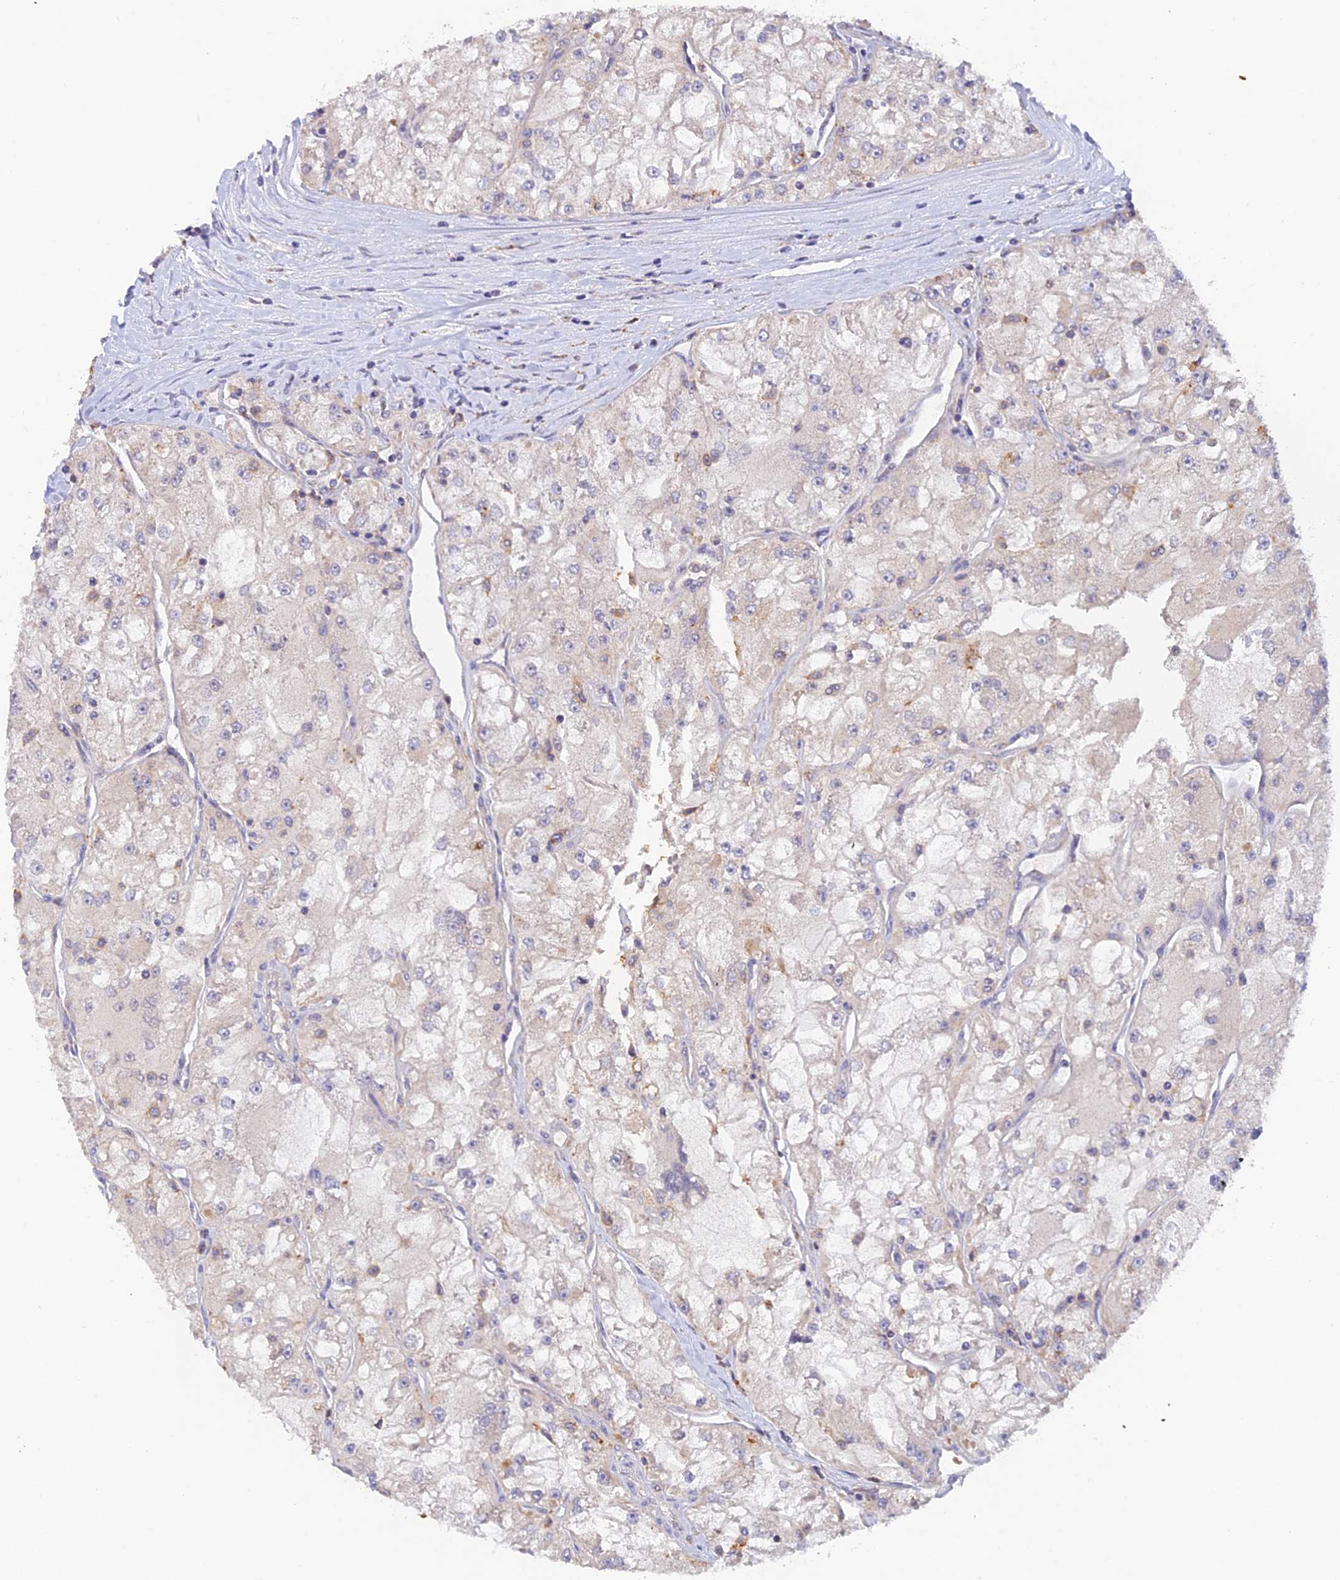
{"staining": {"intensity": "weak", "quantity": "<25%", "location": "cytoplasmic/membranous"}, "tissue": "renal cancer", "cell_type": "Tumor cells", "image_type": "cancer", "snomed": [{"axis": "morphology", "description": "Adenocarcinoma, NOS"}, {"axis": "topography", "description": "Kidney"}], "caption": "Immunohistochemistry of human renal cancer (adenocarcinoma) reveals no expression in tumor cells. (Stains: DAB (3,3'-diaminobenzidine) immunohistochemistry with hematoxylin counter stain, Microscopy: brightfield microscopy at high magnification).", "gene": "PEX16", "patient": {"sex": "female", "age": 72}}